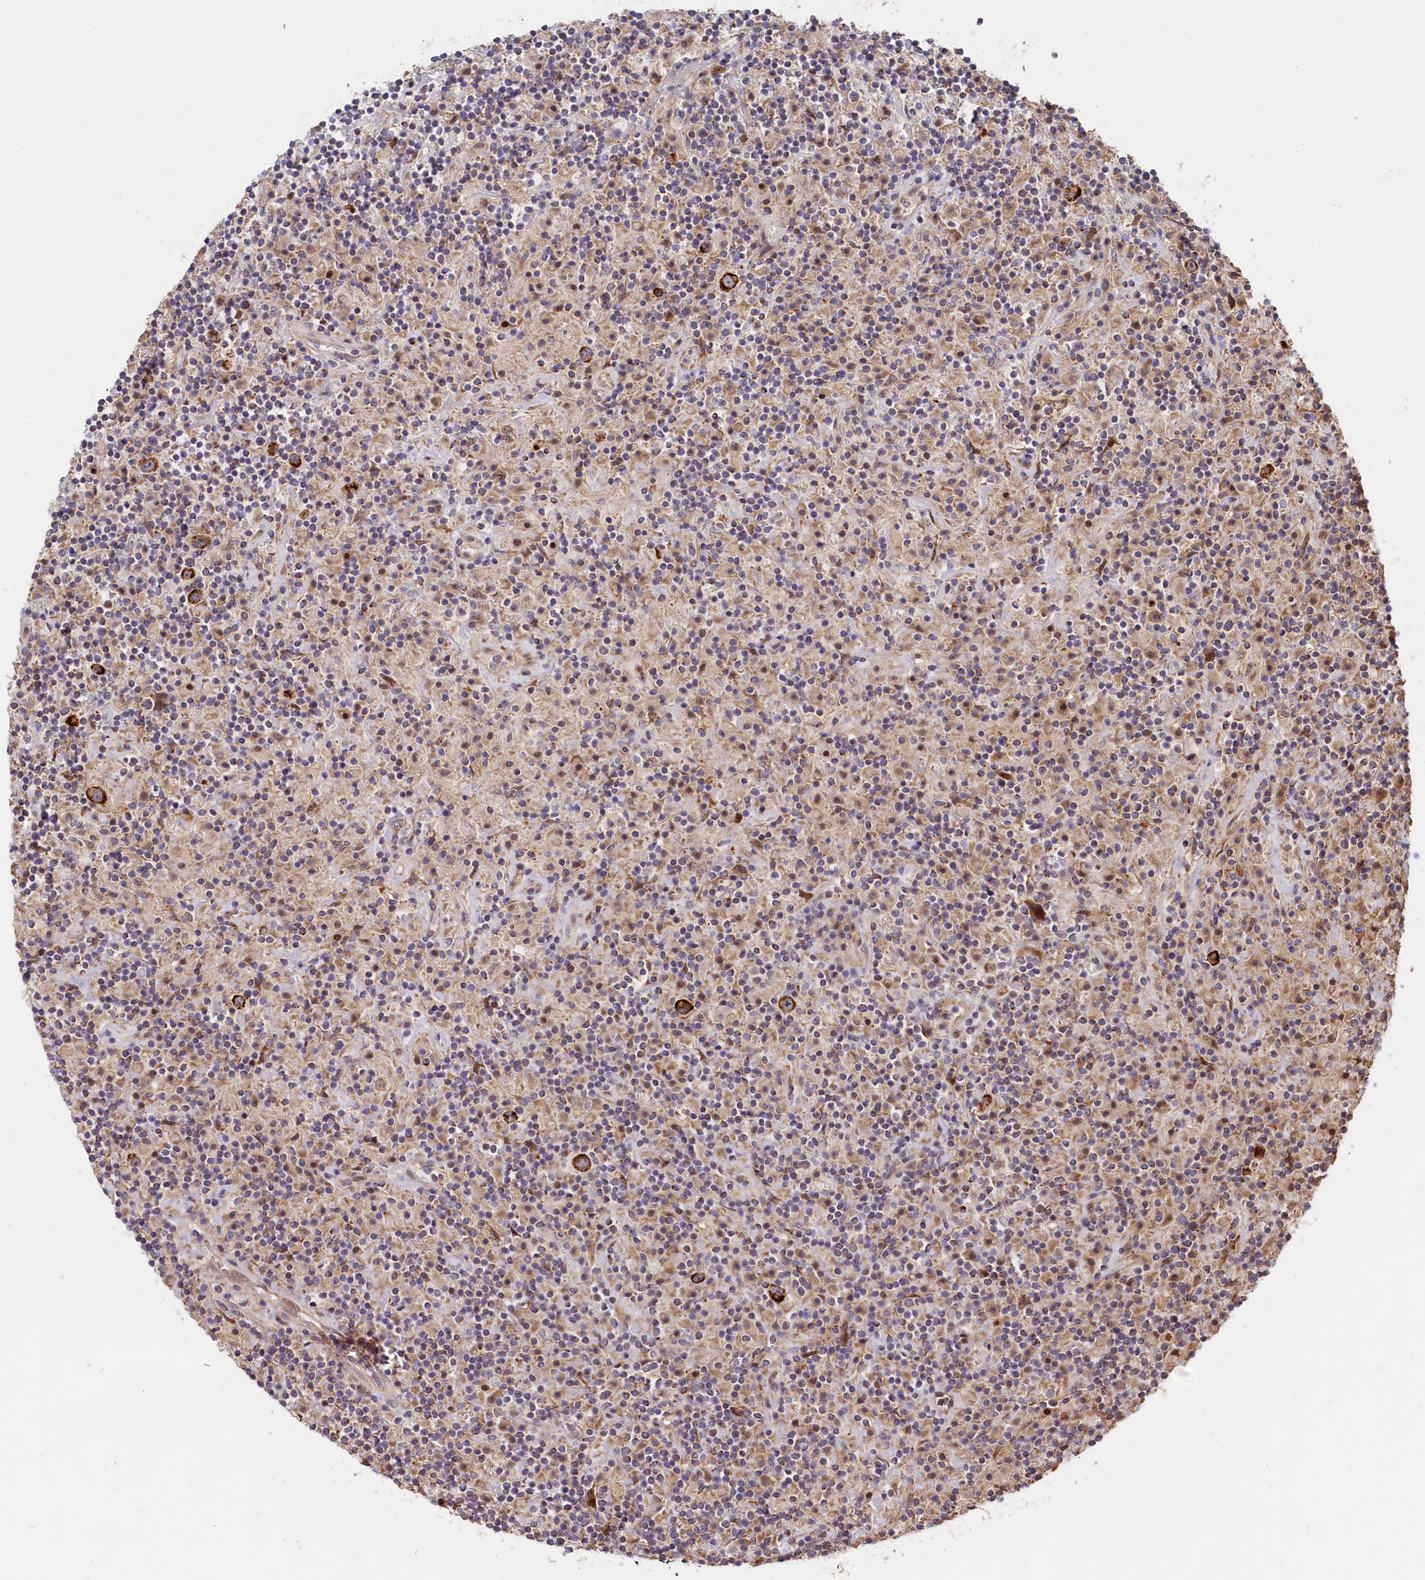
{"staining": {"intensity": "strong", "quantity": ">75%", "location": "cytoplasmic/membranous"}, "tissue": "lymphoma", "cell_type": "Tumor cells", "image_type": "cancer", "snomed": [{"axis": "morphology", "description": "Hodgkin's disease, NOS"}, {"axis": "topography", "description": "Lymph node"}], "caption": "High-power microscopy captured an immunohistochemistry photomicrograph of lymphoma, revealing strong cytoplasmic/membranous positivity in about >75% of tumor cells.", "gene": "CEP44", "patient": {"sex": "male", "age": 70}}